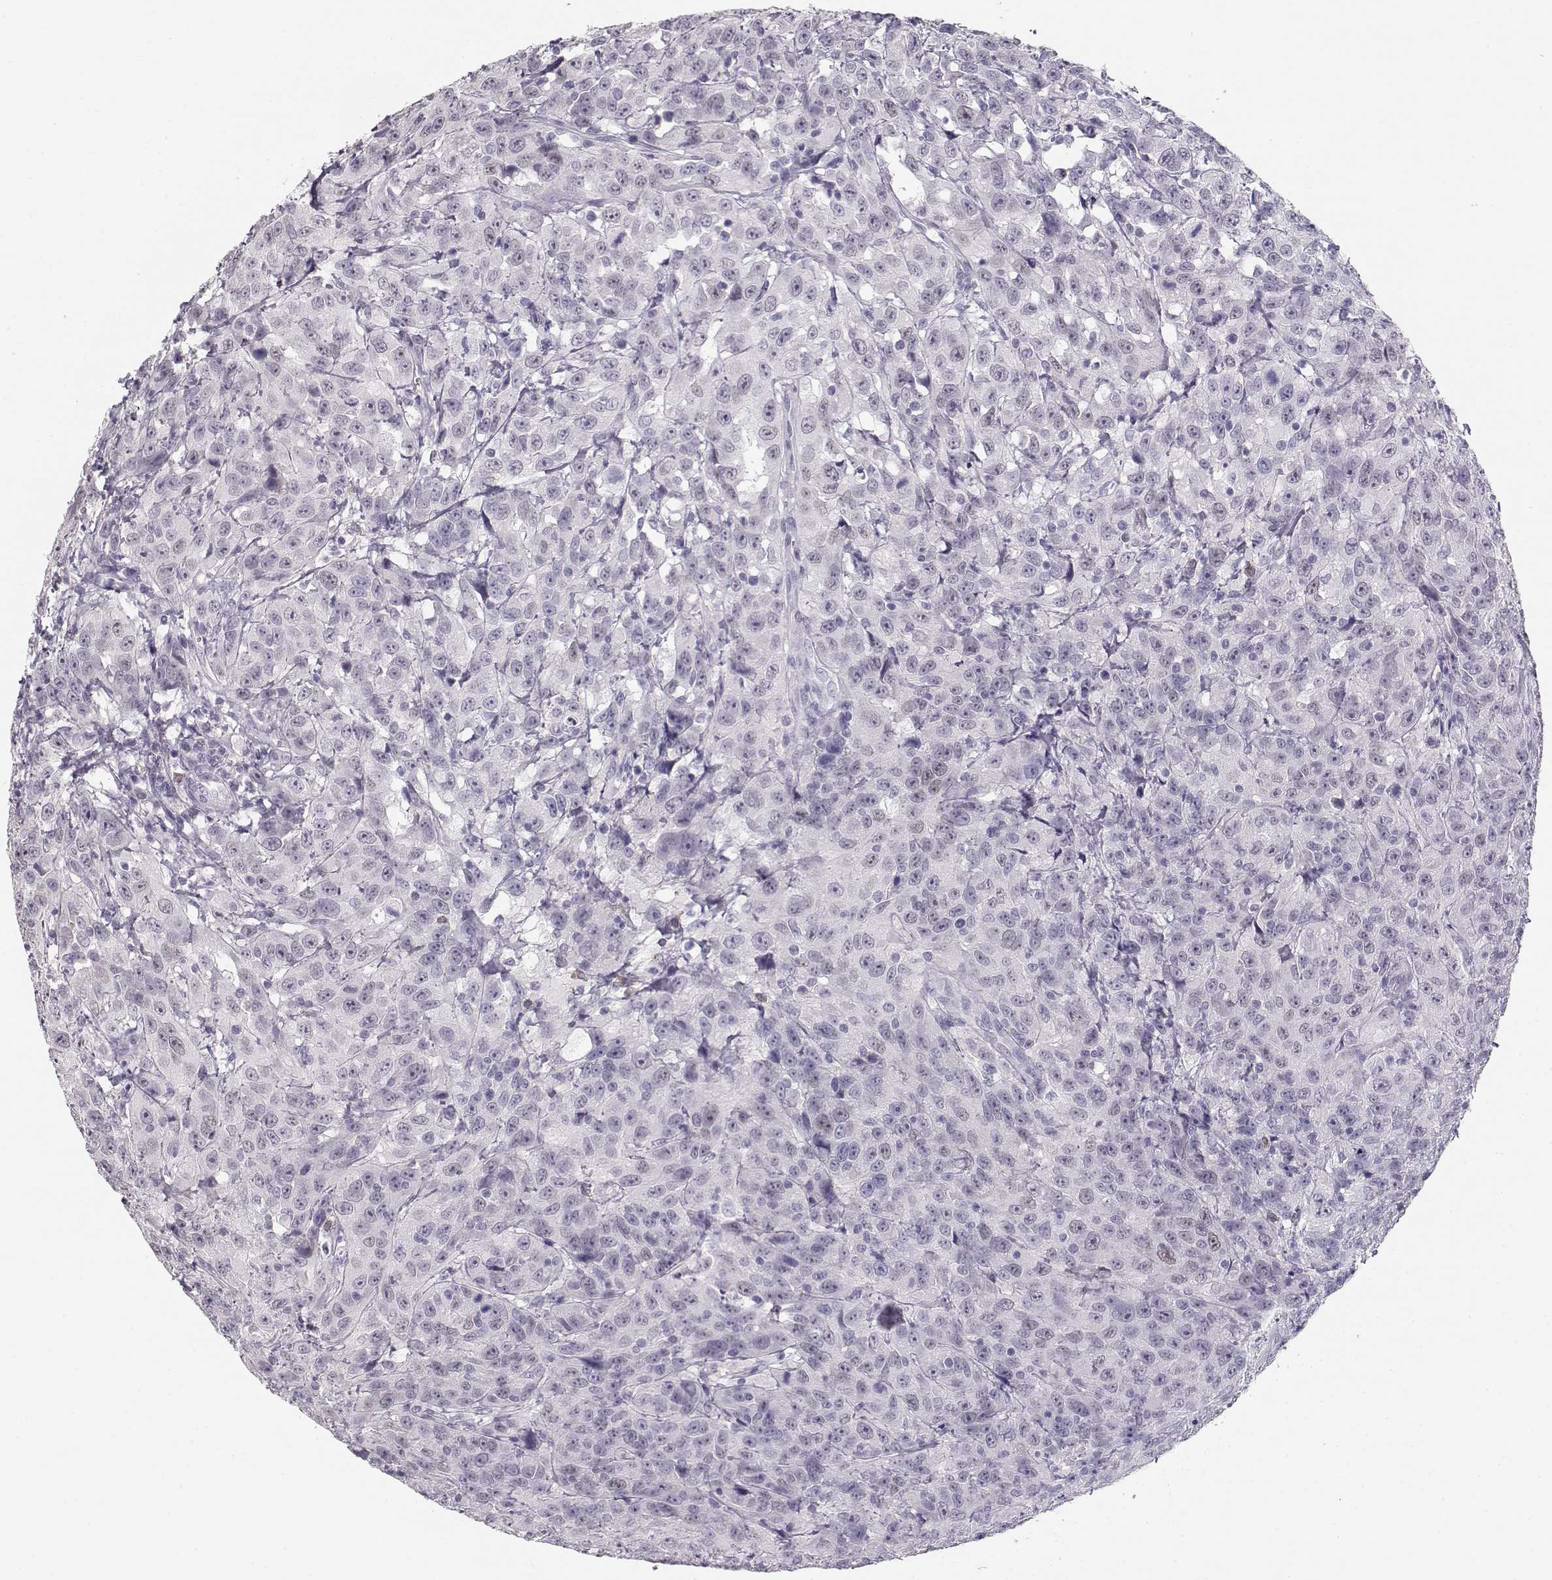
{"staining": {"intensity": "negative", "quantity": "none", "location": "none"}, "tissue": "urothelial cancer", "cell_type": "Tumor cells", "image_type": "cancer", "snomed": [{"axis": "morphology", "description": "Urothelial carcinoma, NOS"}, {"axis": "morphology", "description": "Urothelial carcinoma, High grade"}, {"axis": "topography", "description": "Urinary bladder"}], "caption": "This is an IHC image of human high-grade urothelial carcinoma. There is no positivity in tumor cells.", "gene": "NUTM1", "patient": {"sex": "female", "age": 73}}